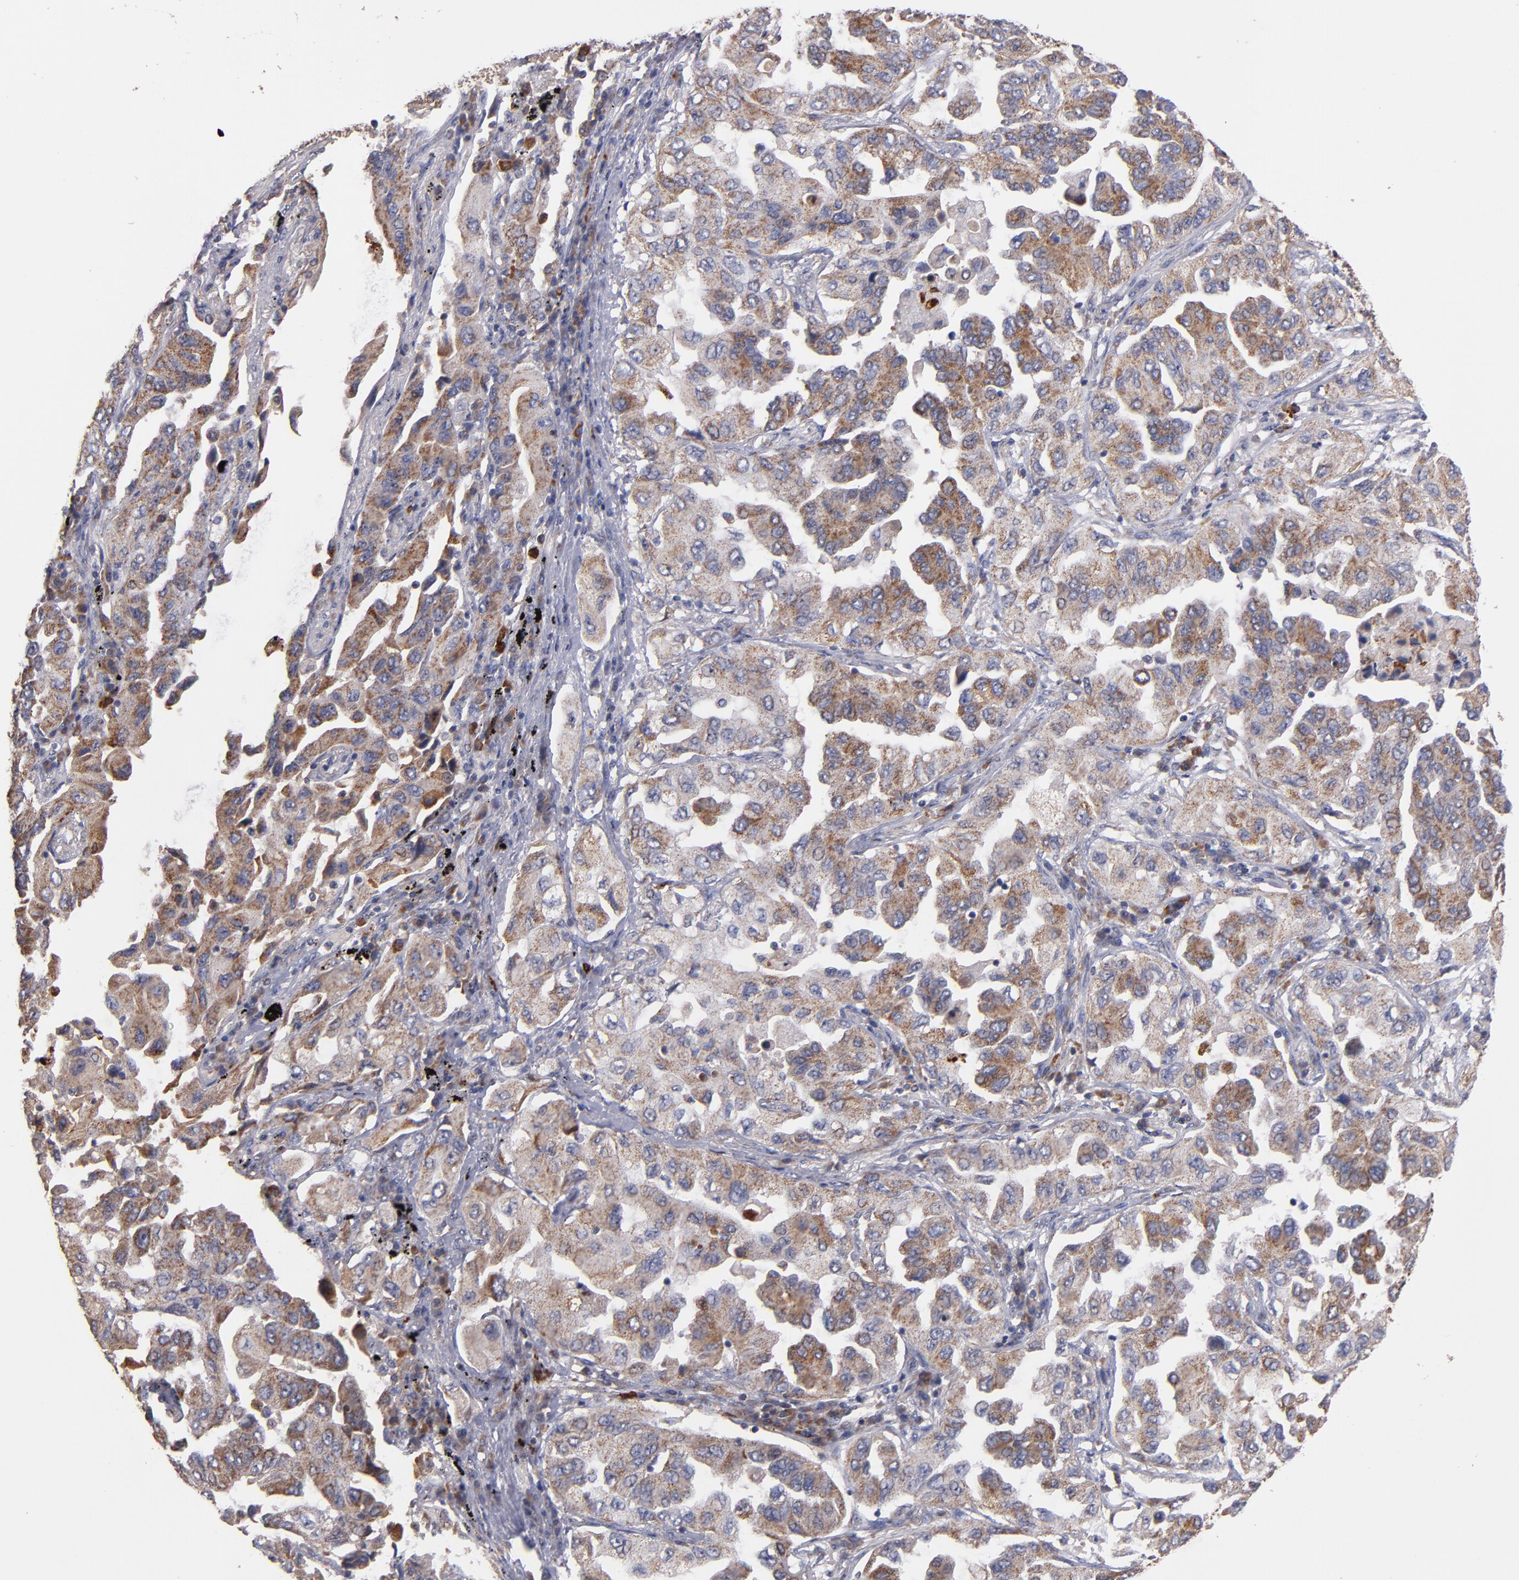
{"staining": {"intensity": "weak", "quantity": ">75%", "location": "cytoplasmic/membranous"}, "tissue": "lung cancer", "cell_type": "Tumor cells", "image_type": "cancer", "snomed": [{"axis": "morphology", "description": "Adenocarcinoma, NOS"}, {"axis": "topography", "description": "Lung"}], "caption": "A brown stain shows weak cytoplasmic/membranous staining of a protein in human lung cancer (adenocarcinoma) tumor cells. Immunohistochemistry (ihc) stains the protein of interest in brown and the nuclei are stained blue.", "gene": "DIABLO", "patient": {"sex": "female", "age": 65}}